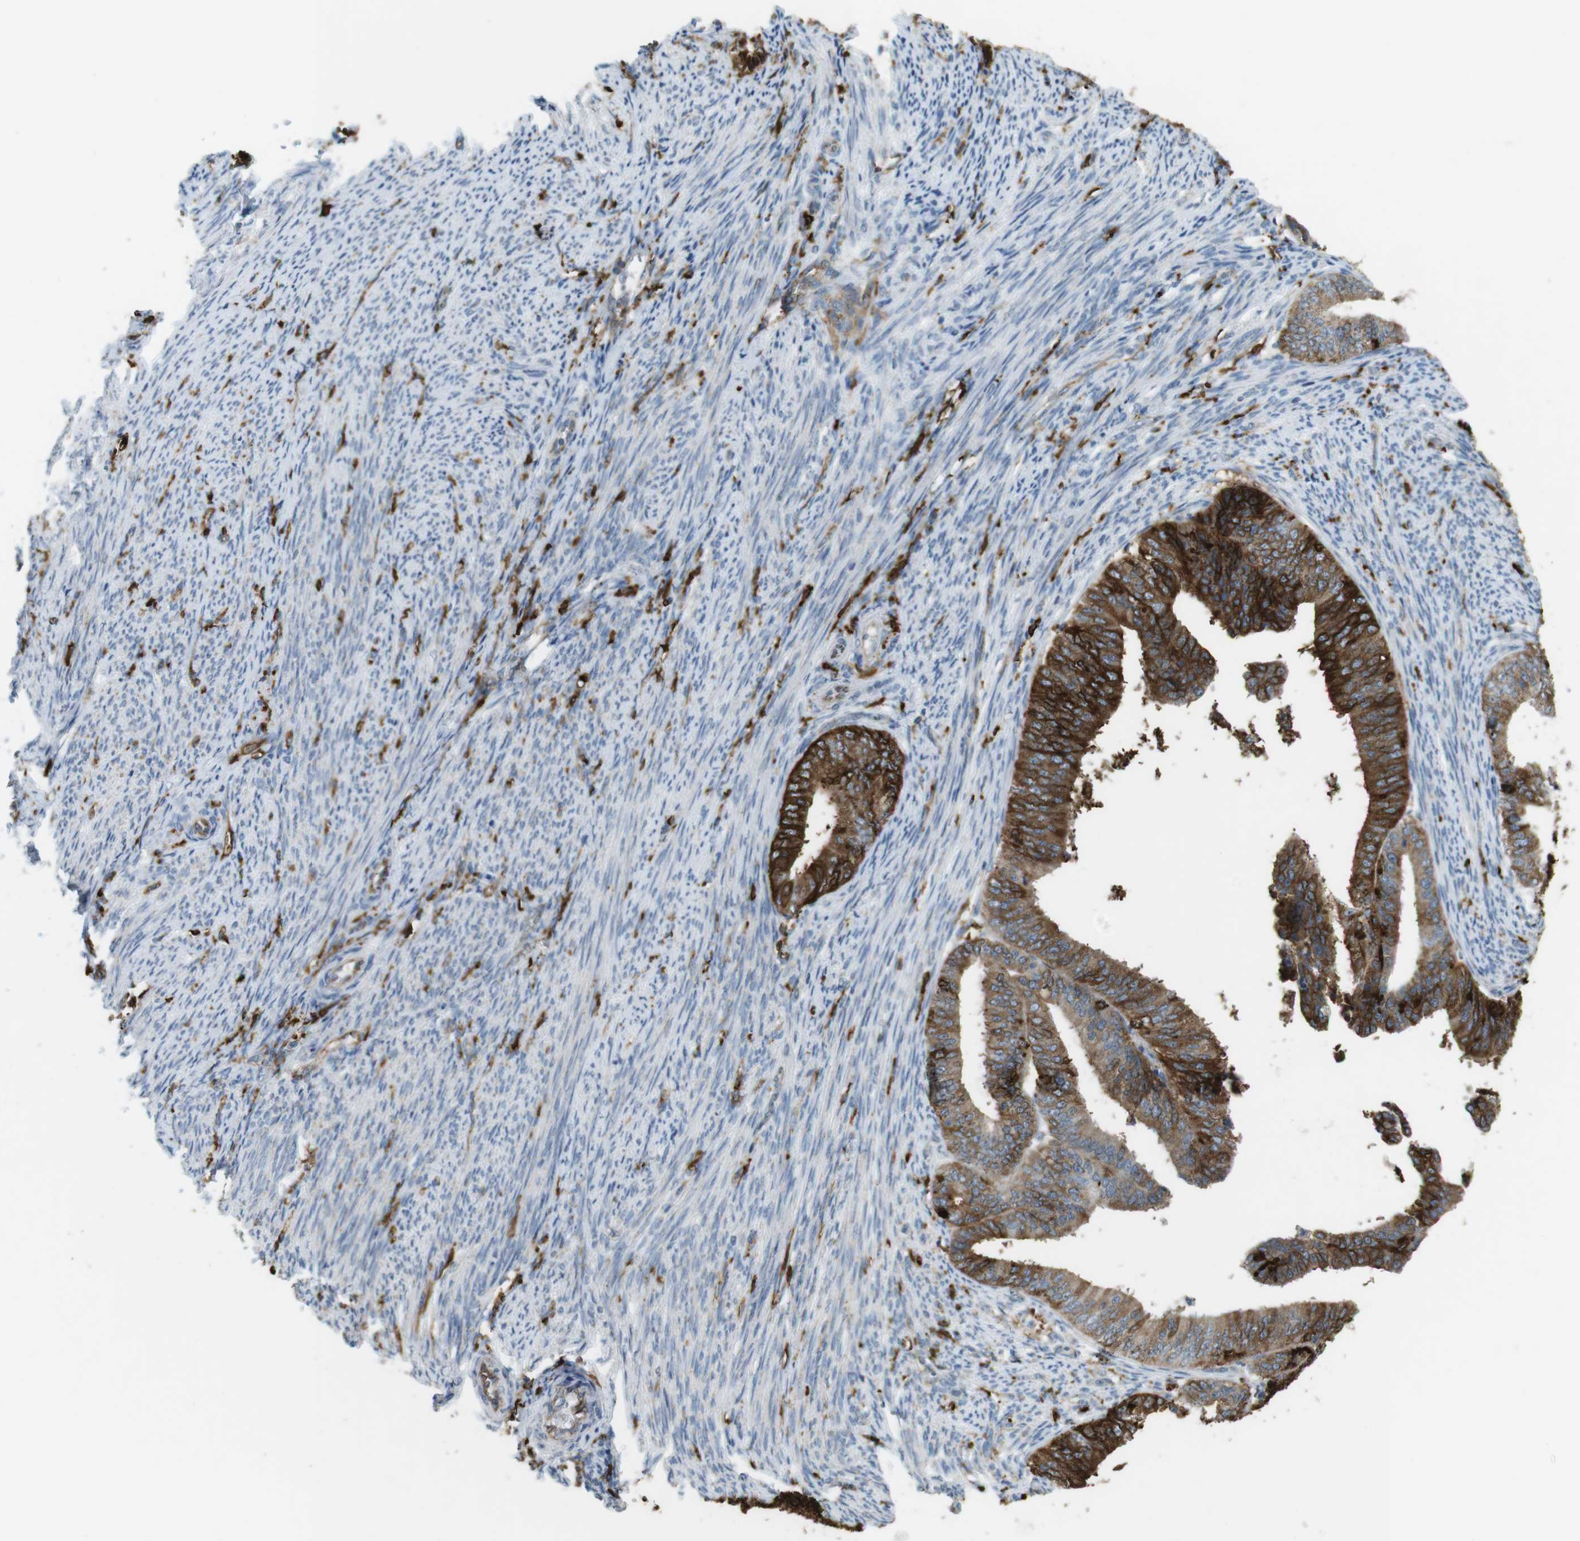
{"staining": {"intensity": "strong", "quantity": ">75%", "location": "cytoplasmic/membranous"}, "tissue": "endometrial cancer", "cell_type": "Tumor cells", "image_type": "cancer", "snomed": [{"axis": "morphology", "description": "Adenocarcinoma, NOS"}, {"axis": "topography", "description": "Endometrium"}], "caption": "Tumor cells exhibit high levels of strong cytoplasmic/membranous expression in about >75% of cells in human endometrial cancer.", "gene": "HLA-DRA", "patient": {"sex": "female", "age": 63}}